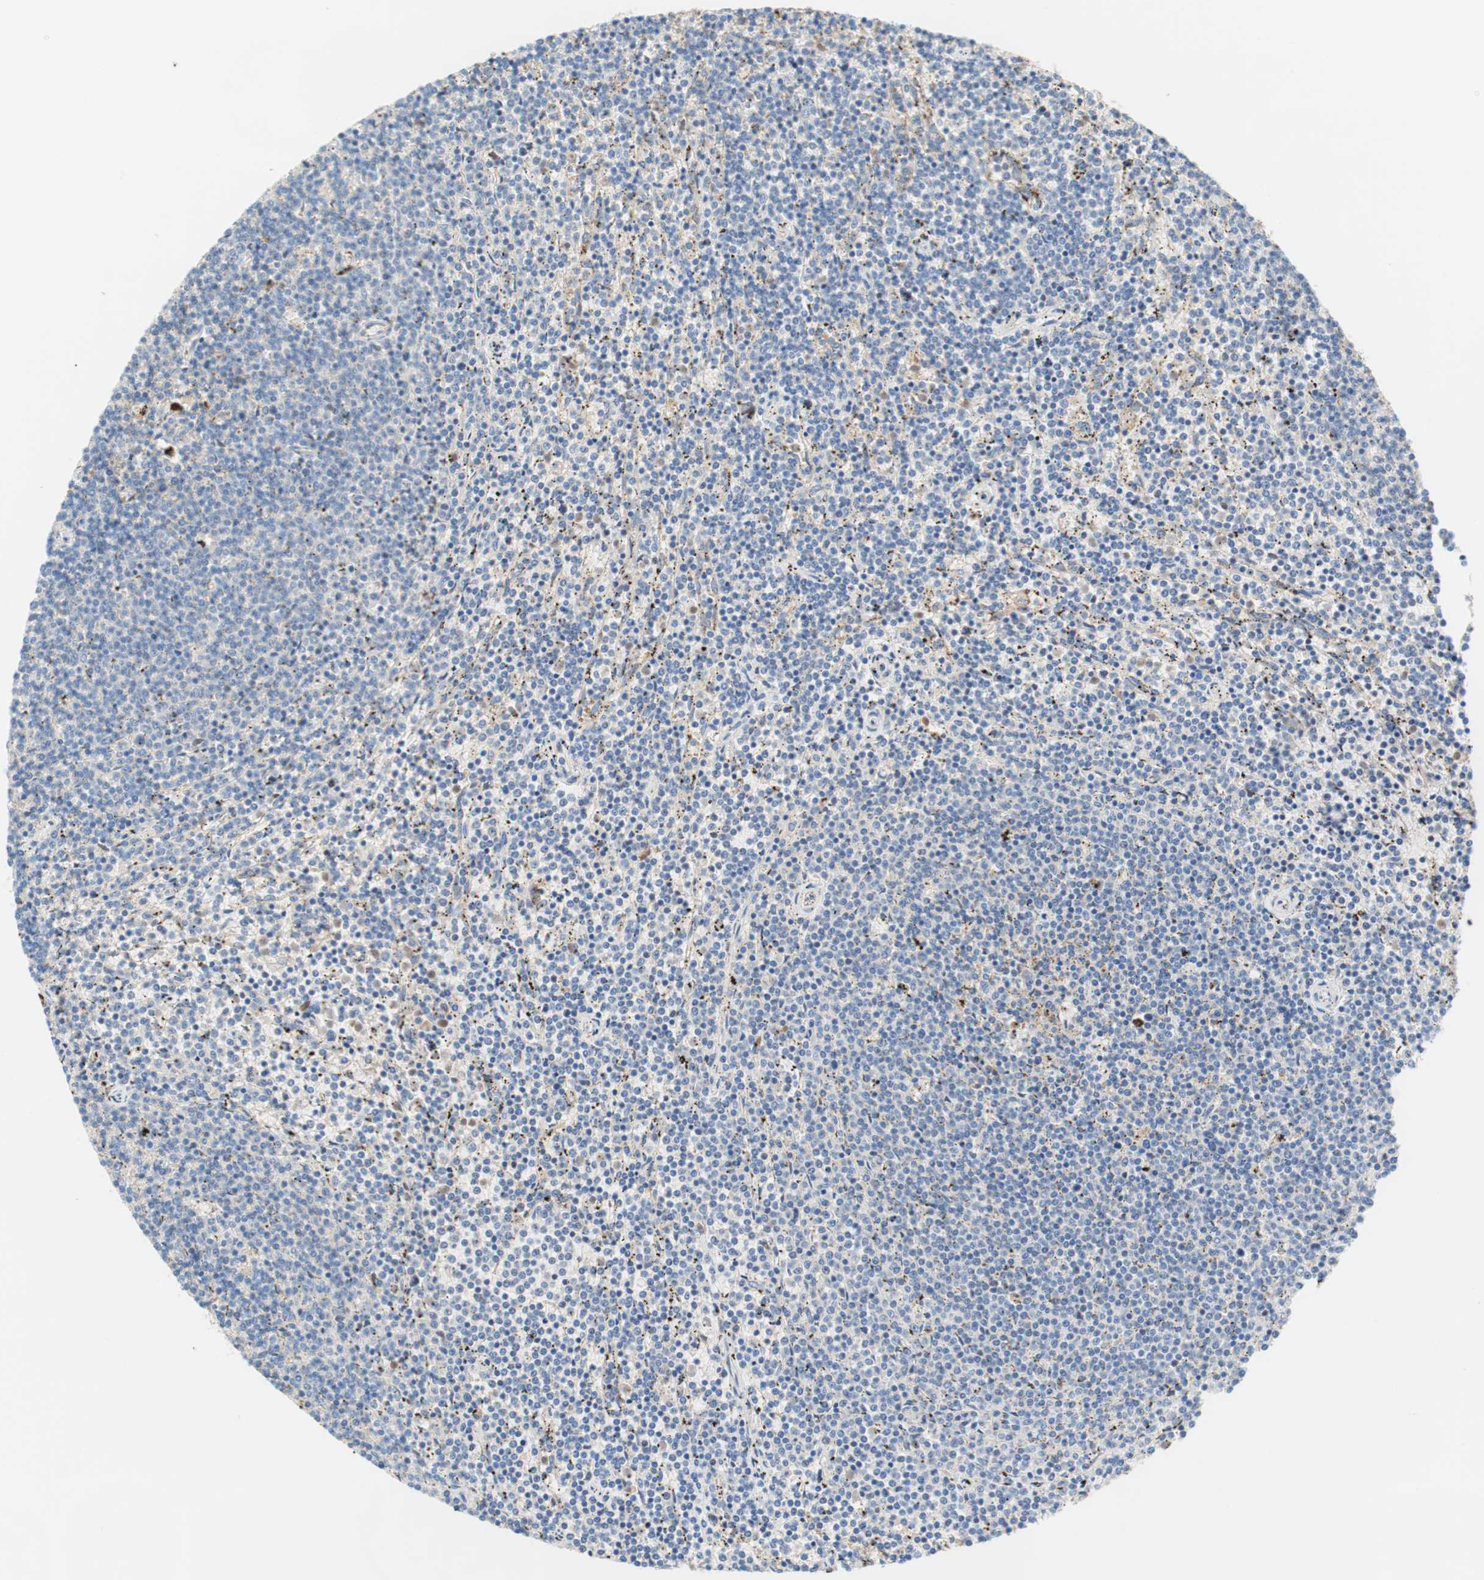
{"staining": {"intensity": "negative", "quantity": "none", "location": "none"}, "tissue": "lymphoma", "cell_type": "Tumor cells", "image_type": "cancer", "snomed": [{"axis": "morphology", "description": "Malignant lymphoma, non-Hodgkin's type, Low grade"}, {"axis": "topography", "description": "Spleen"}], "caption": "A micrograph of human lymphoma is negative for staining in tumor cells.", "gene": "RBP4", "patient": {"sex": "female", "age": 50}}